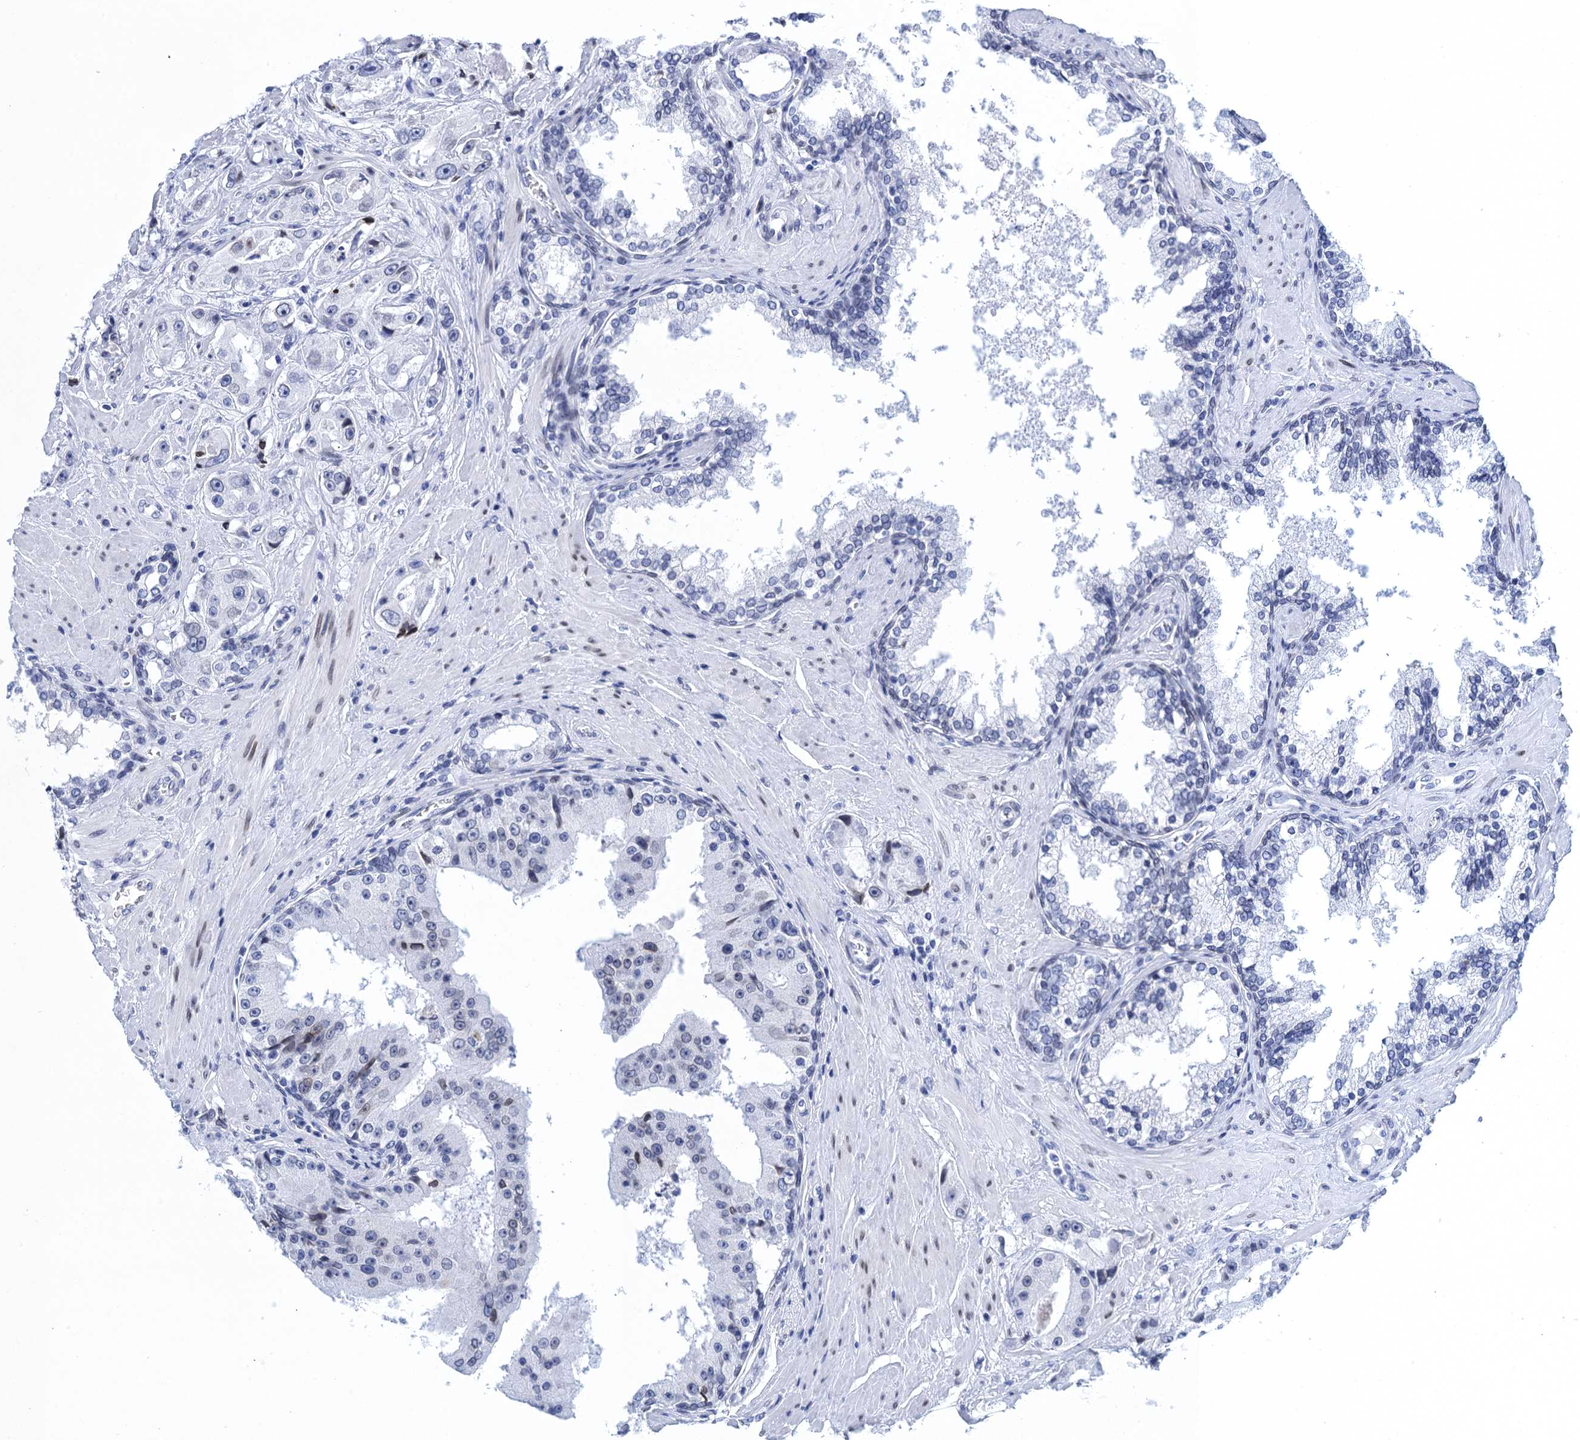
{"staining": {"intensity": "negative", "quantity": "none", "location": "none"}, "tissue": "prostate cancer", "cell_type": "Tumor cells", "image_type": "cancer", "snomed": [{"axis": "morphology", "description": "Adenocarcinoma, High grade"}, {"axis": "topography", "description": "Prostate"}], "caption": "Tumor cells show no significant protein staining in prostate cancer.", "gene": "METTL25", "patient": {"sex": "male", "age": 73}}